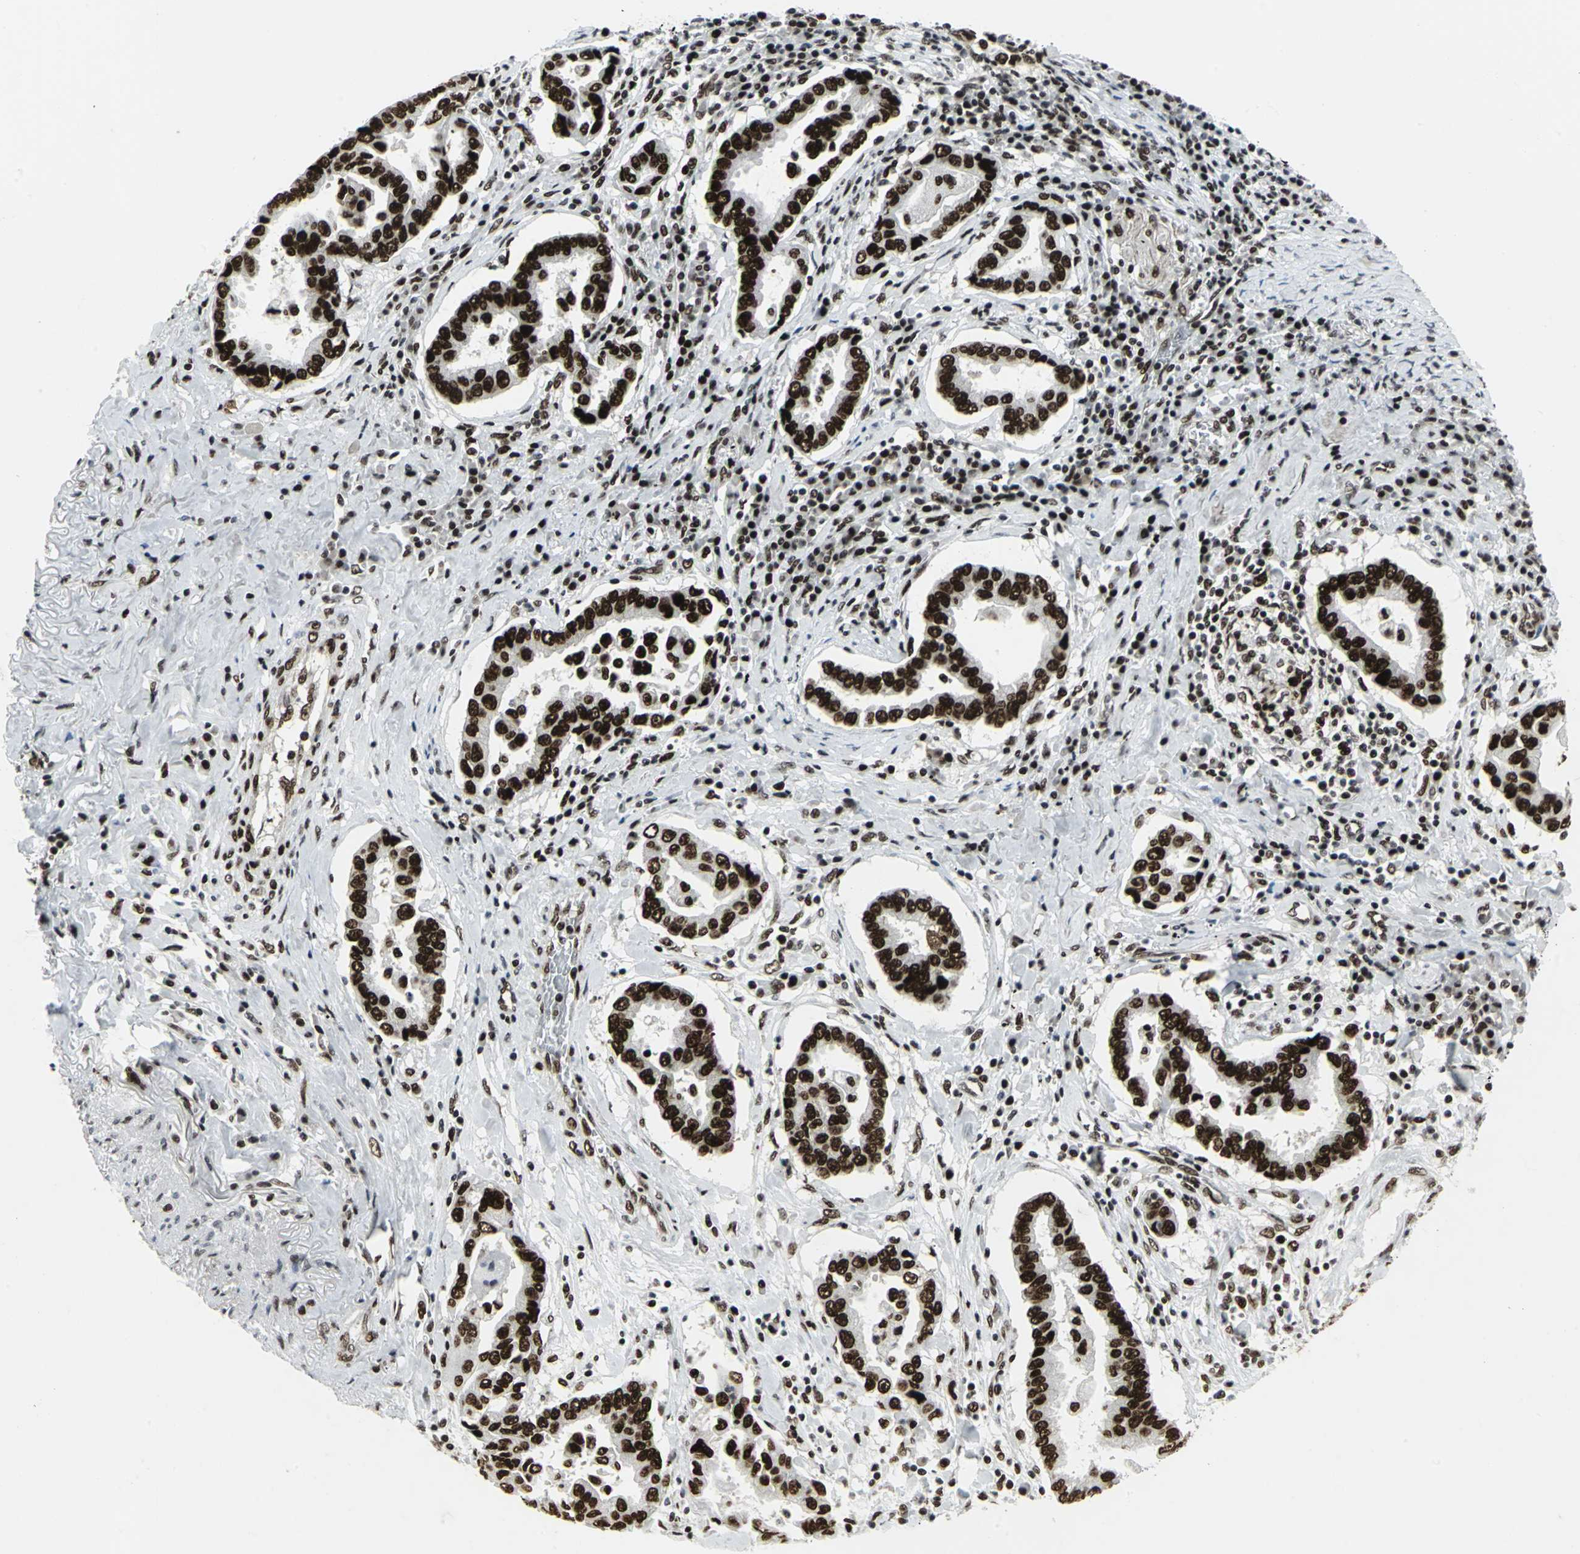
{"staining": {"intensity": "strong", "quantity": ">75%", "location": "nuclear"}, "tissue": "lung cancer", "cell_type": "Tumor cells", "image_type": "cancer", "snomed": [{"axis": "morphology", "description": "Normal tissue, NOS"}, {"axis": "morphology", "description": "Inflammation, NOS"}, {"axis": "morphology", "description": "Adenocarcinoma, NOS"}, {"axis": "topography", "description": "Lung"}], "caption": "Immunohistochemical staining of adenocarcinoma (lung) exhibits high levels of strong nuclear protein staining in approximately >75% of tumor cells.", "gene": "SMARCA4", "patient": {"sex": "female", "age": 64}}